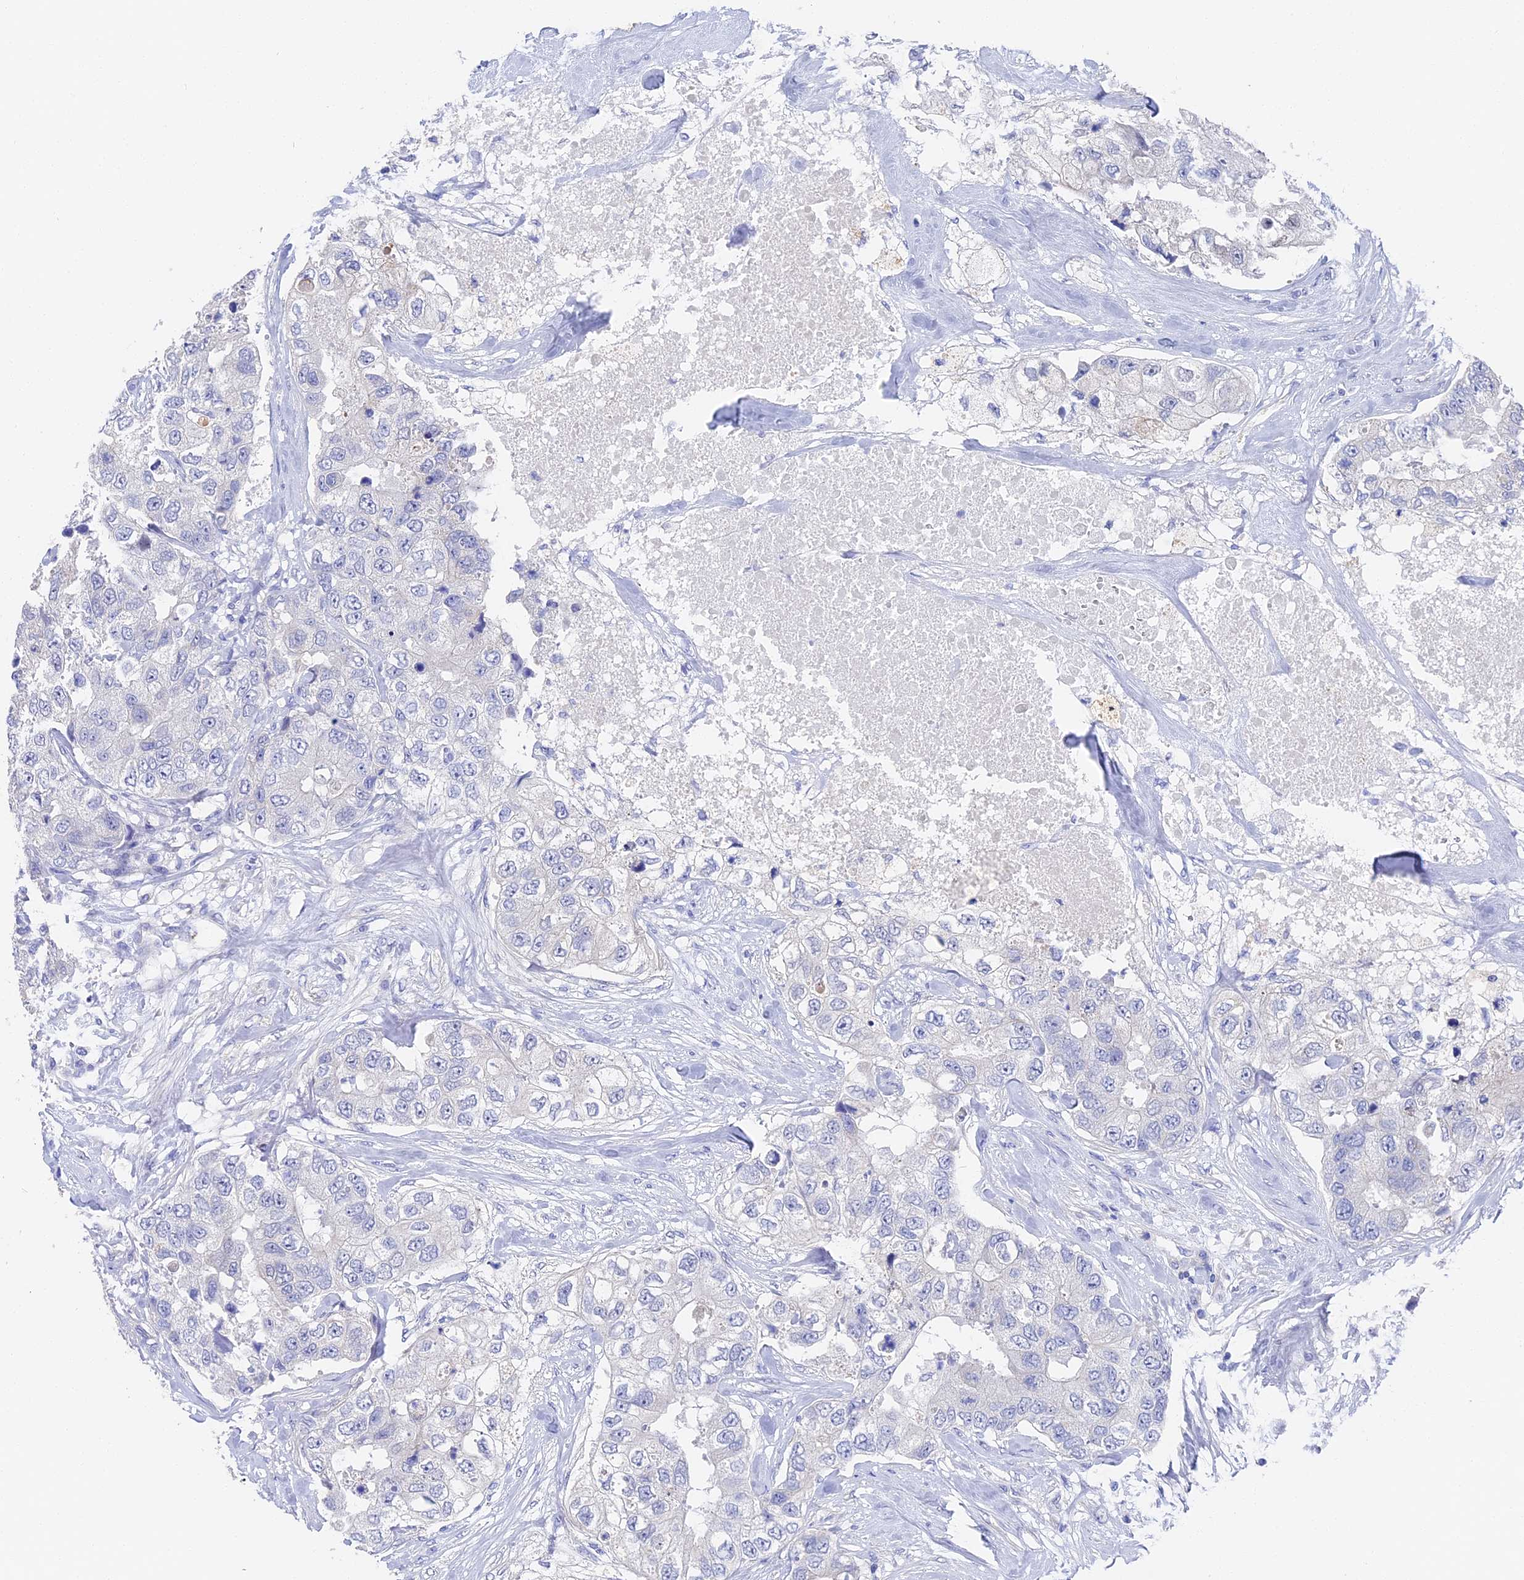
{"staining": {"intensity": "negative", "quantity": "none", "location": "none"}, "tissue": "breast cancer", "cell_type": "Tumor cells", "image_type": "cancer", "snomed": [{"axis": "morphology", "description": "Duct carcinoma"}, {"axis": "topography", "description": "Breast"}], "caption": "IHC histopathology image of human breast infiltrating ductal carcinoma stained for a protein (brown), which reveals no expression in tumor cells.", "gene": "VPS33B", "patient": {"sex": "female", "age": 62}}